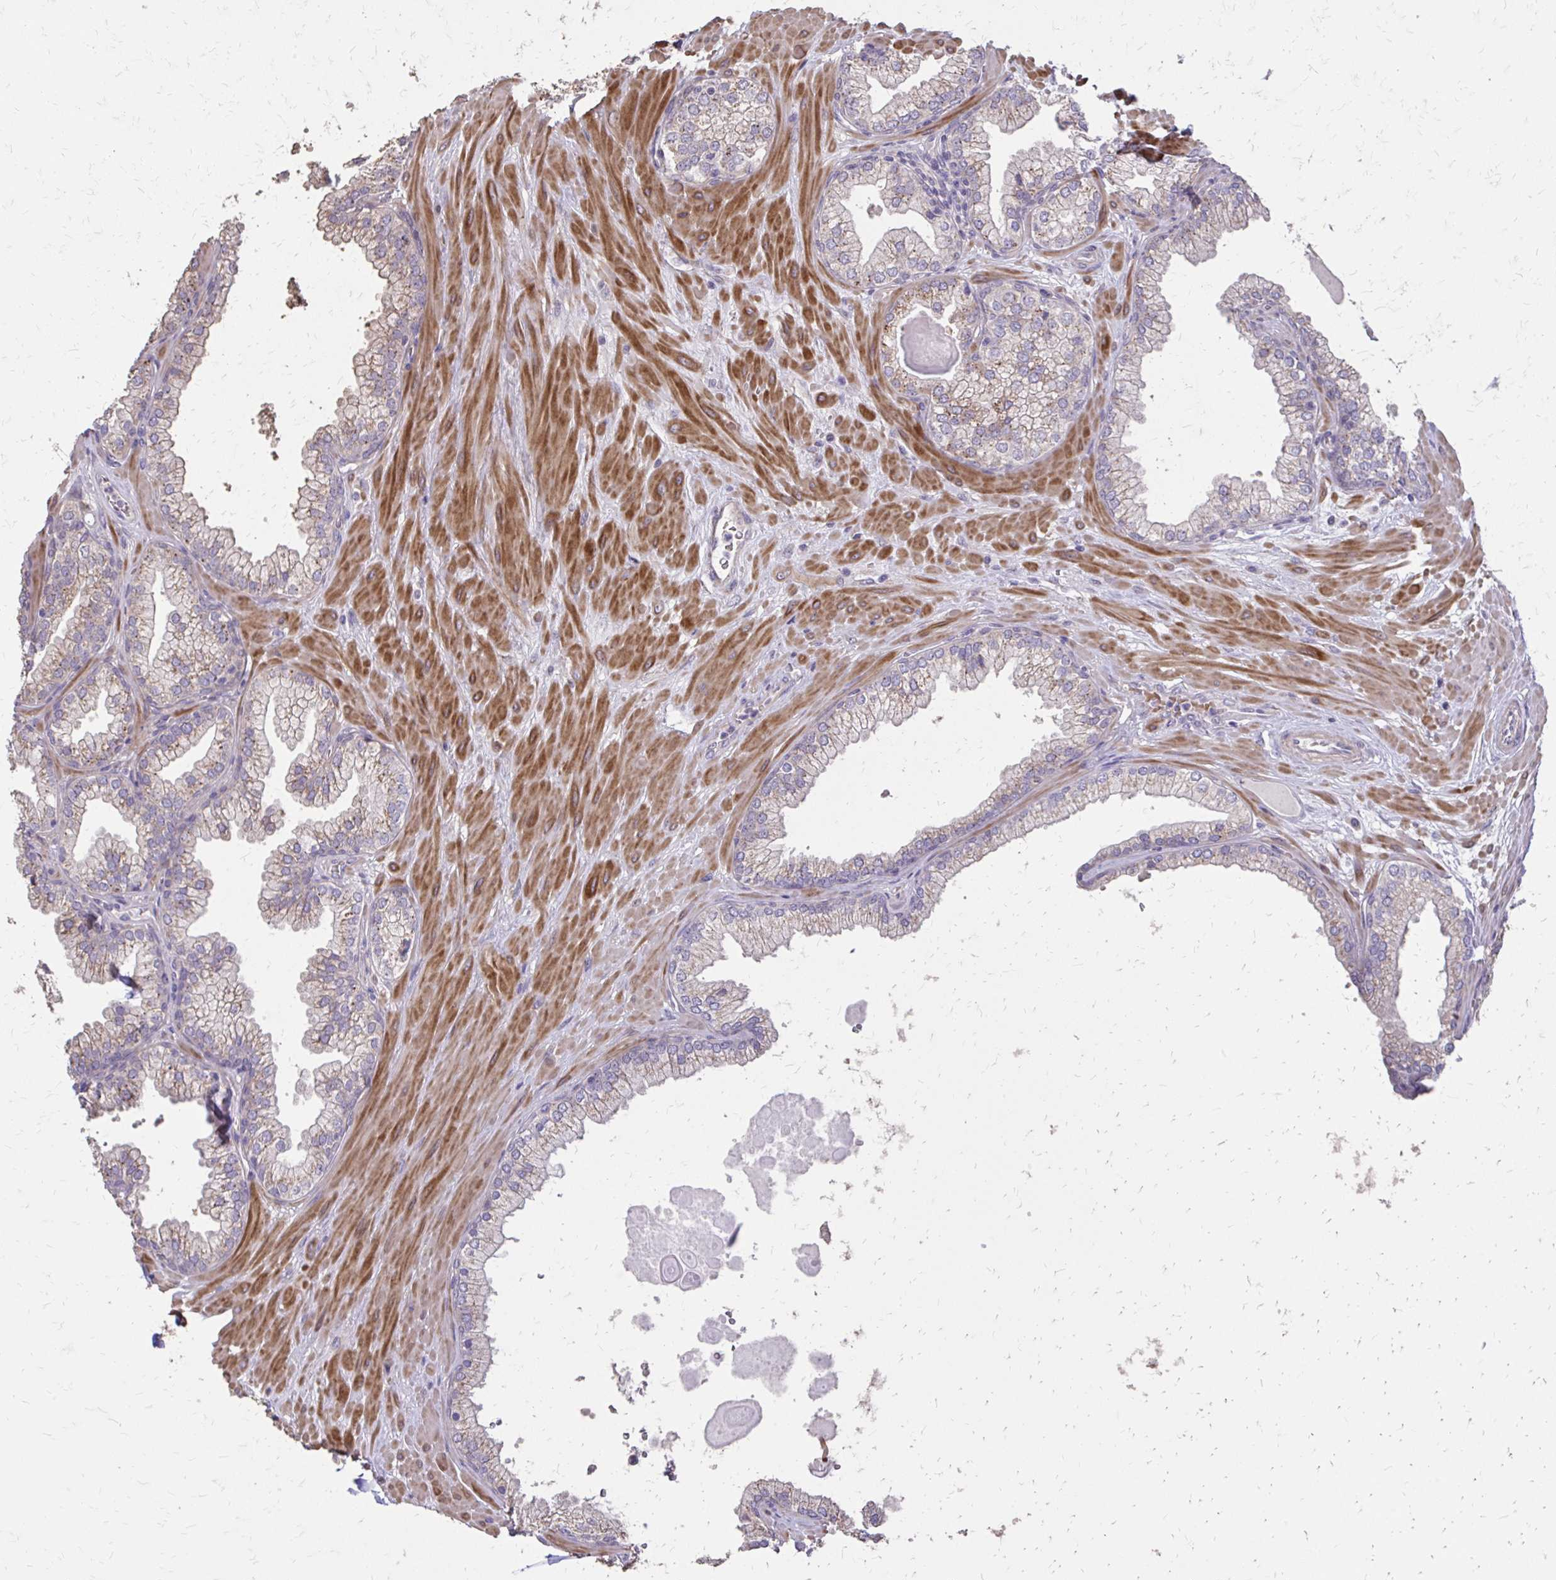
{"staining": {"intensity": "moderate", "quantity": "25%-75%", "location": "cytoplasmic/membranous"}, "tissue": "prostate", "cell_type": "Glandular cells", "image_type": "normal", "snomed": [{"axis": "morphology", "description": "Normal tissue, NOS"}, {"axis": "topography", "description": "Prostate"}, {"axis": "topography", "description": "Peripheral nerve tissue"}], "caption": "The image exhibits staining of unremarkable prostate, revealing moderate cytoplasmic/membranous protein positivity (brown color) within glandular cells.", "gene": "MYORG", "patient": {"sex": "male", "age": 61}}